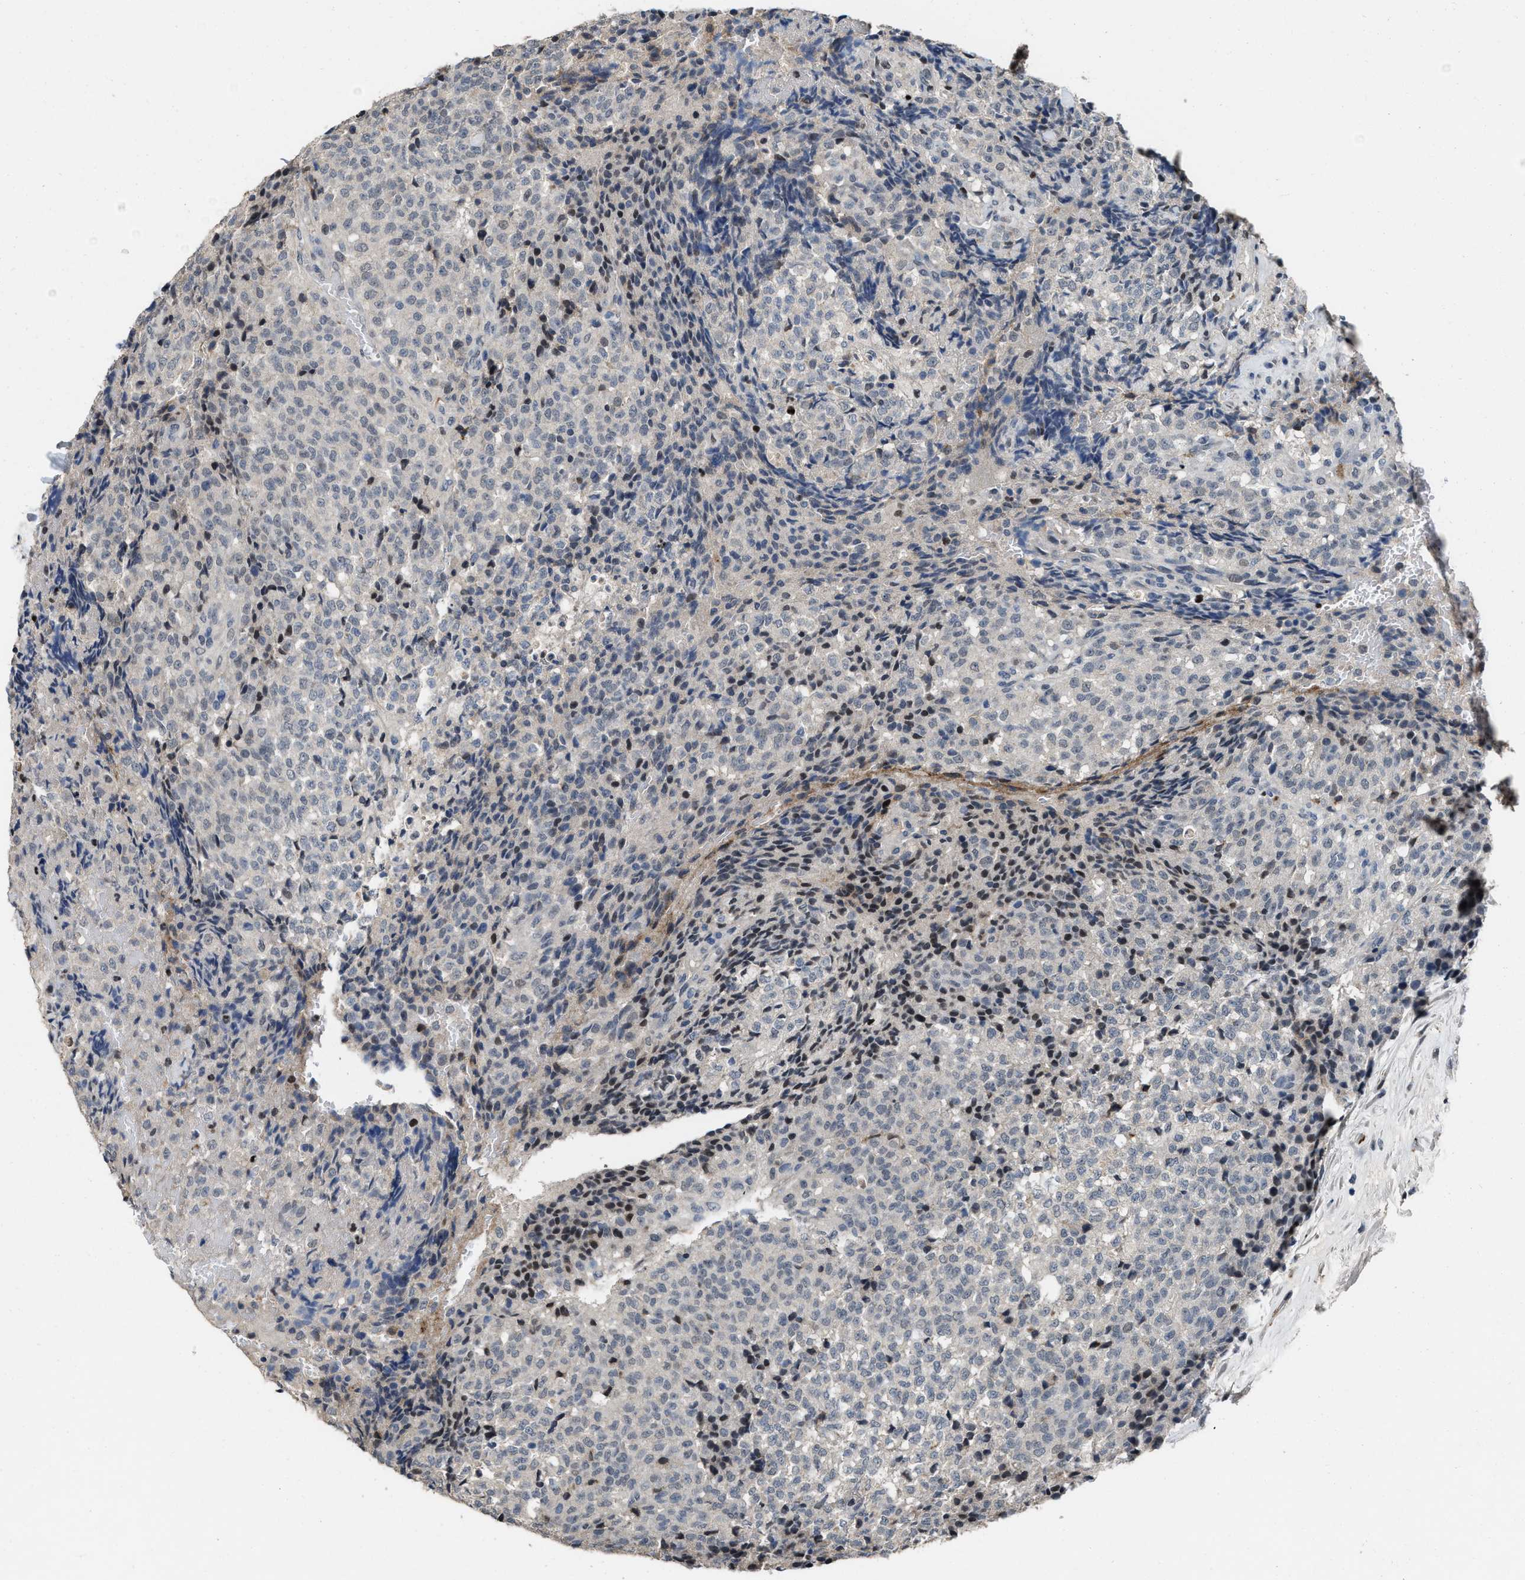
{"staining": {"intensity": "negative", "quantity": "none", "location": "none"}, "tissue": "testis cancer", "cell_type": "Tumor cells", "image_type": "cancer", "snomed": [{"axis": "morphology", "description": "Seminoma, NOS"}, {"axis": "topography", "description": "Testis"}], "caption": "A micrograph of seminoma (testis) stained for a protein demonstrates no brown staining in tumor cells.", "gene": "ZNF20", "patient": {"sex": "male", "age": 59}}